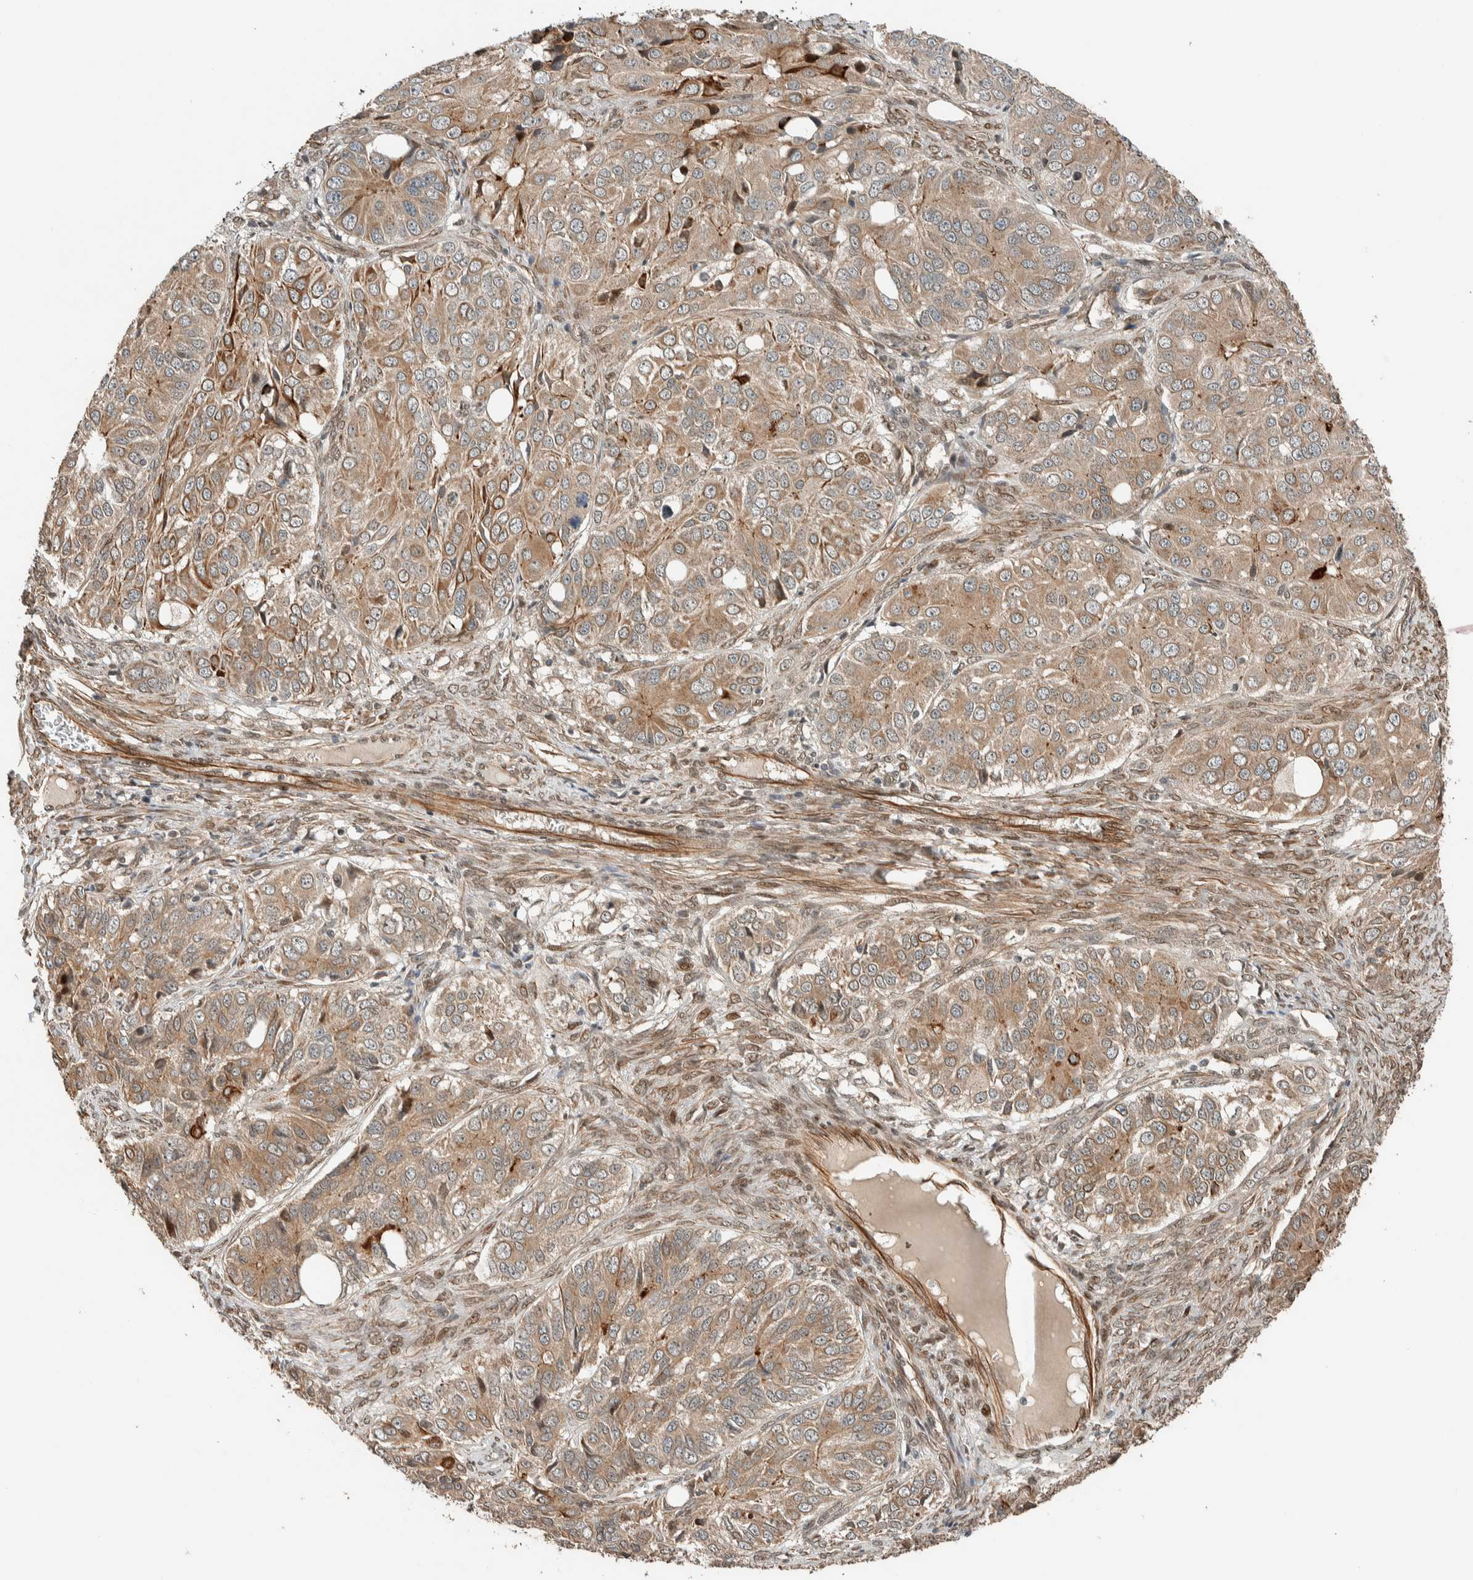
{"staining": {"intensity": "moderate", "quantity": ">75%", "location": "cytoplasmic/membranous"}, "tissue": "ovarian cancer", "cell_type": "Tumor cells", "image_type": "cancer", "snomed": [{"axis": "morphology", "description": "Carcinoma, endometroid"}, {"axis": "topography", "description": "Ovary"}], "caption": "This micrograph demonstrates IHC staining of human ovarian endometroid carcinoma, with medium moderate cytoplasmic/membranous expression in approximately >75% of tumor cells.", "gene": "STXBP4", "patient": {"sex": "female", "age": 51}}